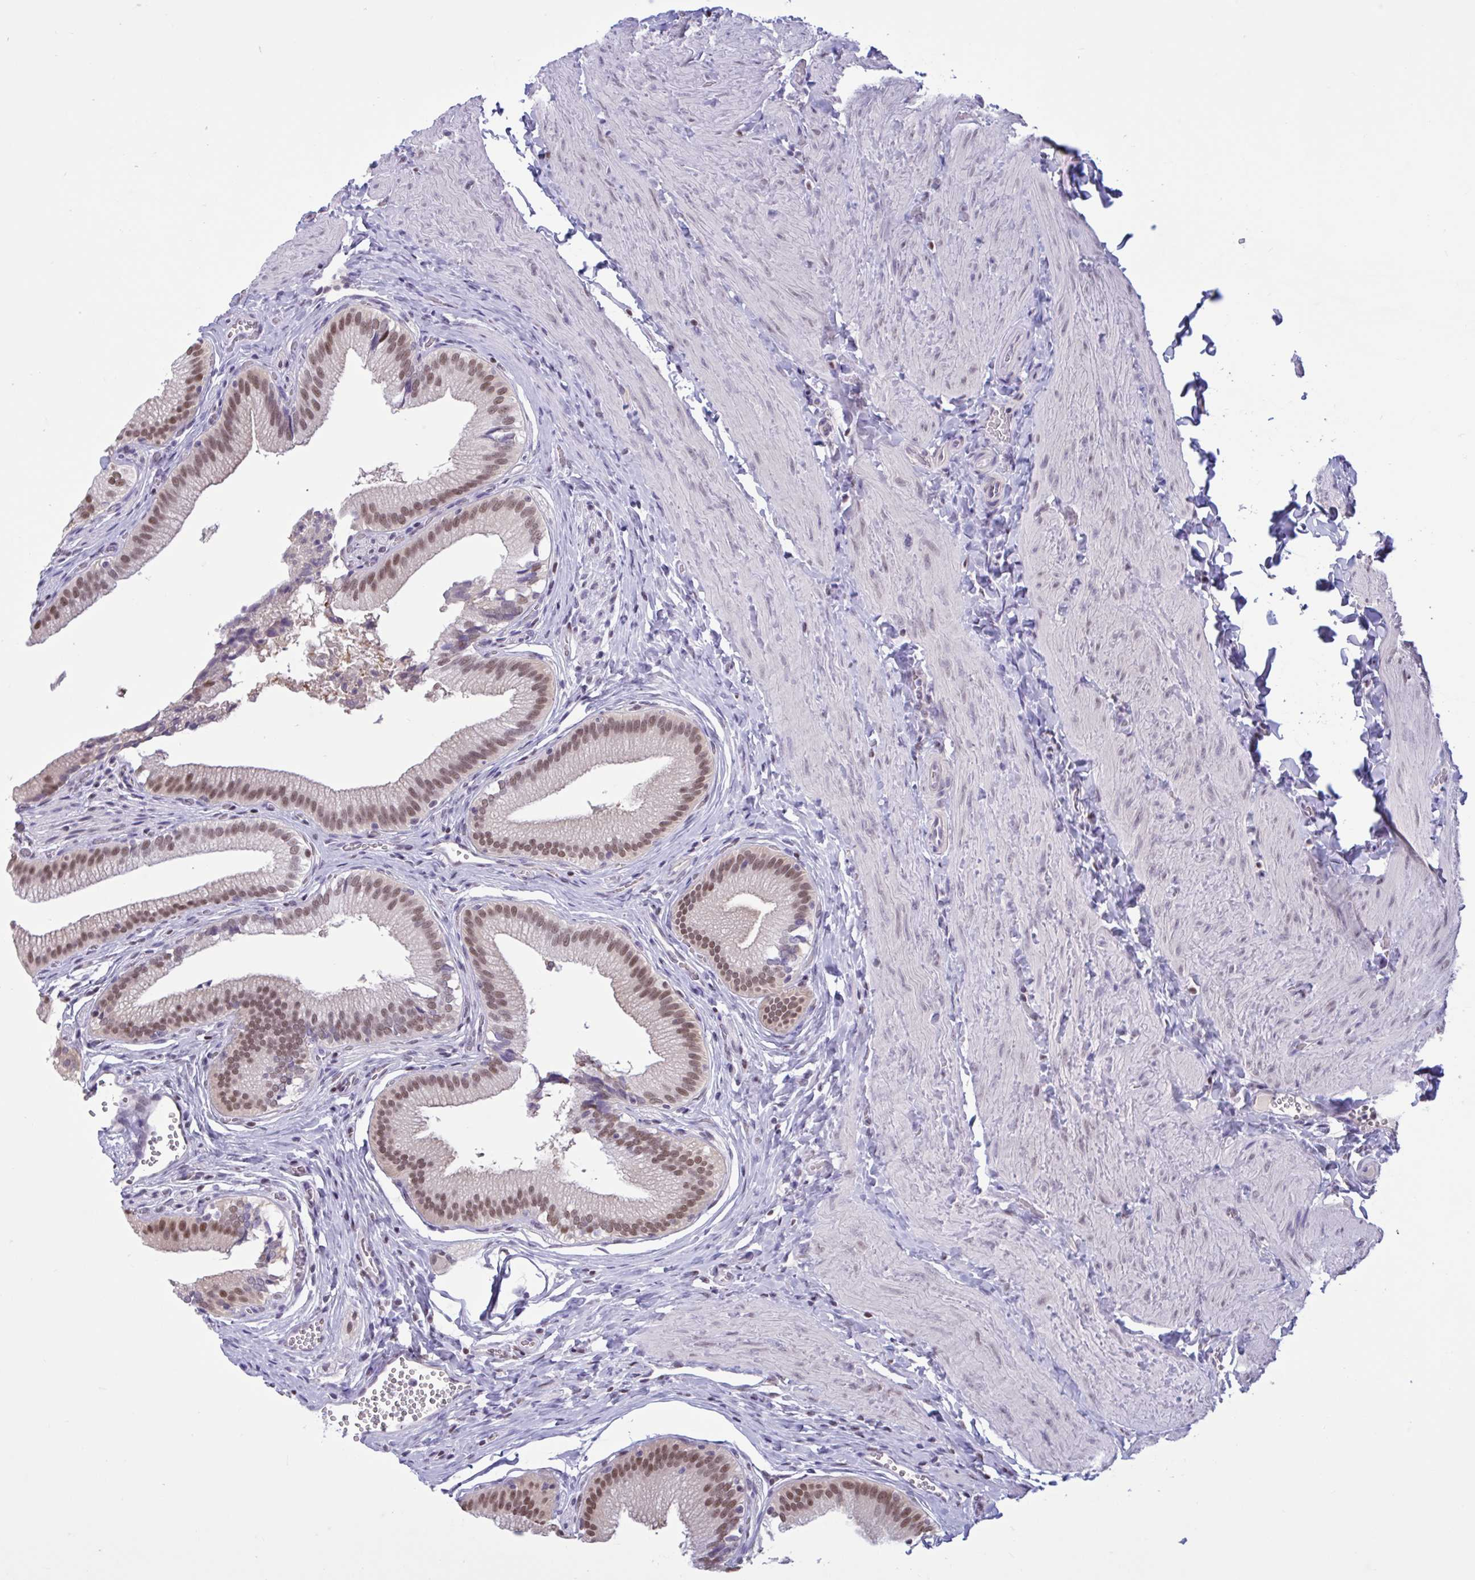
{"staining": {"intensity": "moderate", "quantity": ">75%", "location": "nuclear"}, "tissue": "gallbladder", "cell_type": "Glandular cells", "image_type": "normal", "snomed": [{"axis": "morphology", "description": "Normal tissue, NOS"}, {"axis": "topography", "description": "Gallbladder"}, {"axis": "topography", "description": "Peripheral nerve tissue"}], "caption": "Protein staining of unremarkable gallbladder reveals moderate nuclear expression in approximately >75% of glandular cells.", "gene": "RBL1", "patient": {"sex": "male", "age": 17}}